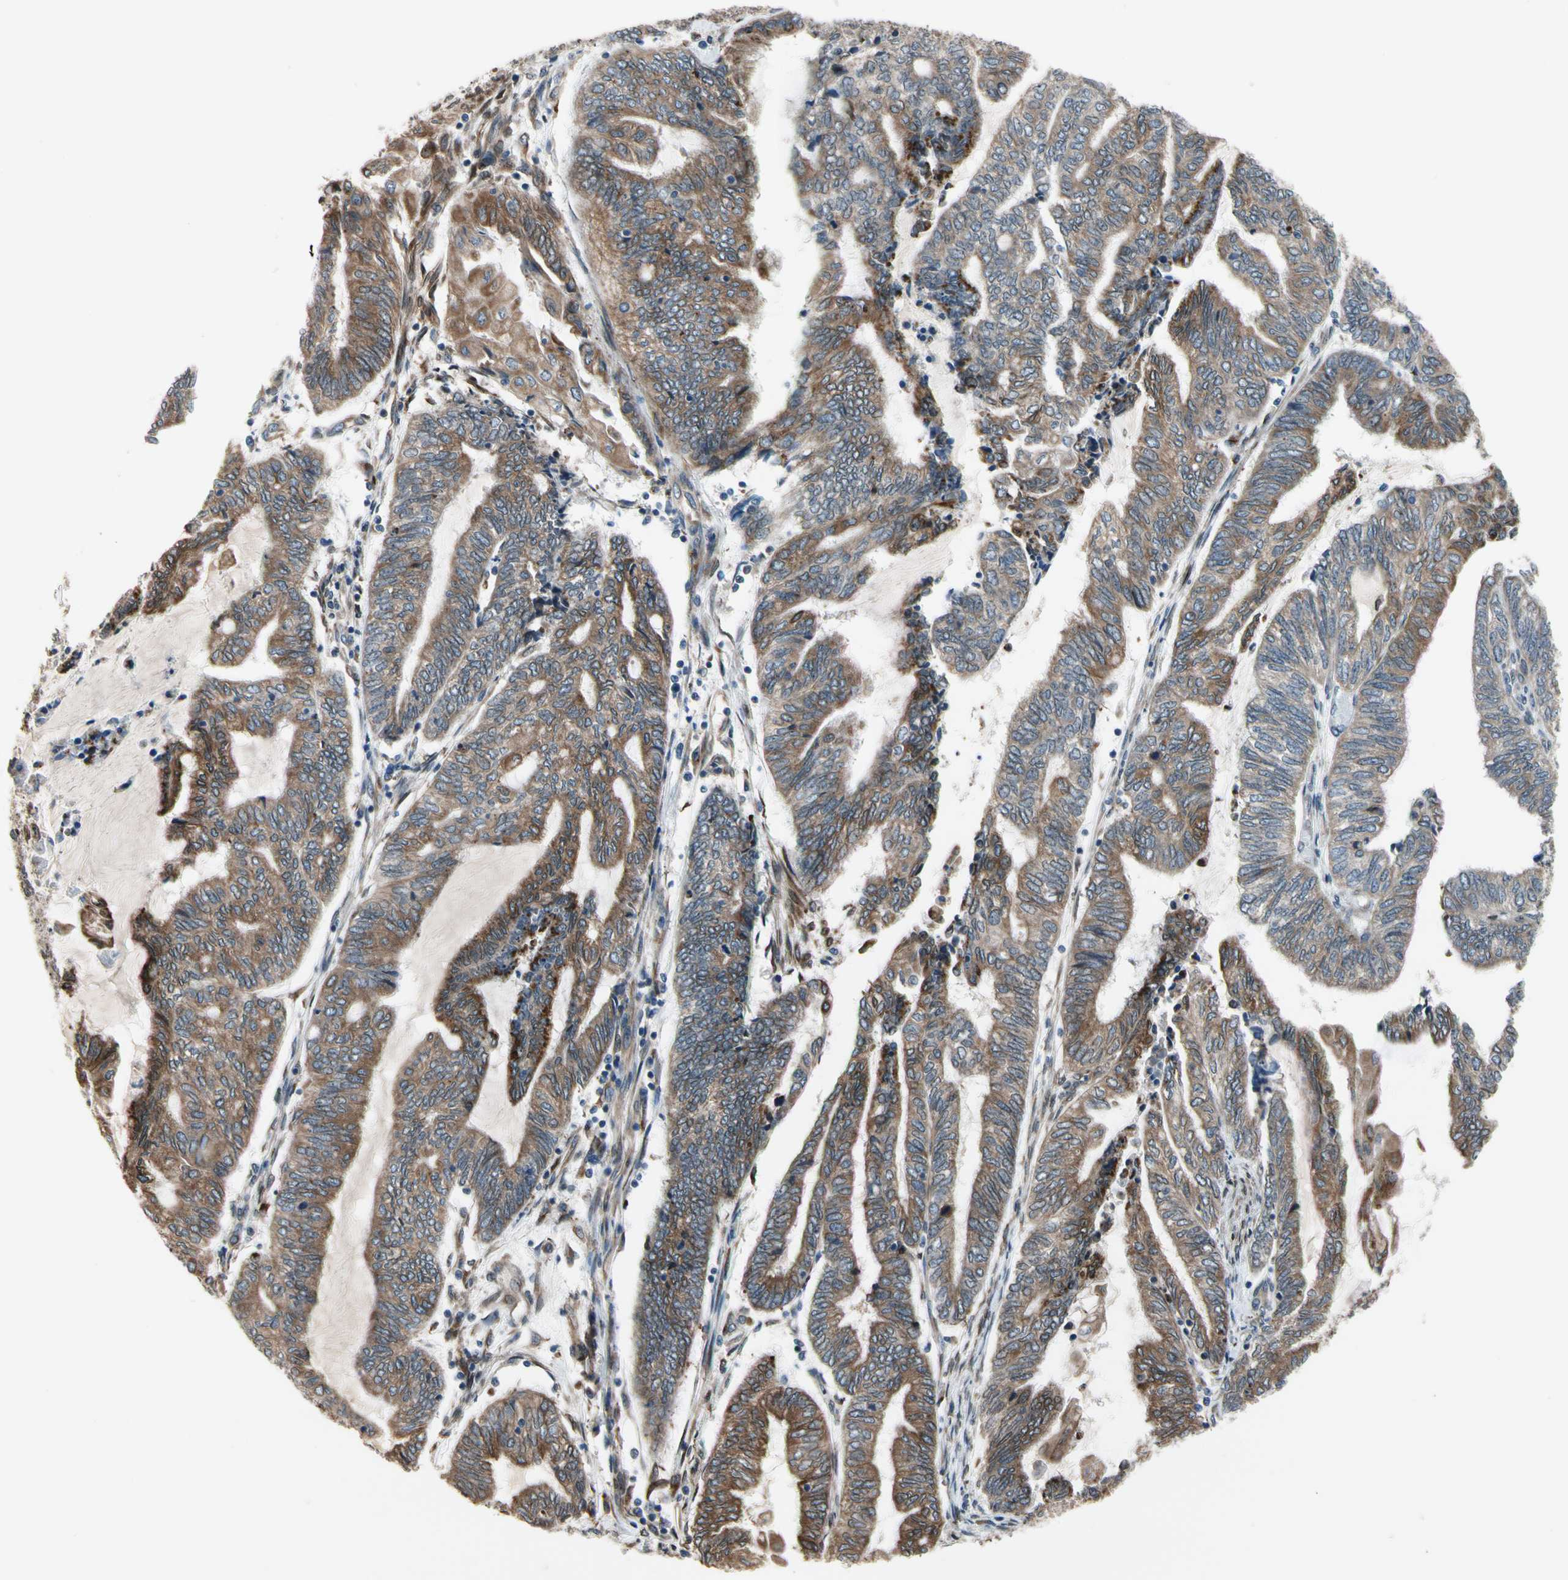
{"staining": {"intensity": "moderate", "quantity": ">75%", "location": "cytoplasmic/membranous"}, "tissue": "endometrial cancer", "cell_type": "Tumor cells", "image_type": "cancer", "snomed": [{"axis": "morphology", "description": "Adenocarcinoma, NOS"}, {"axis": "topography", "description": "Uterus"}, {"axis": "topography", "description": "Endometrium"}], "caption": "A histopathology image of adenocarcinoma (endometrial) stained for a protein shows moderate cytoplasmic/membranous brown staining in tumor cells.", "gene": "TMED7", "patient": {"sex": "female", "age": 70}}